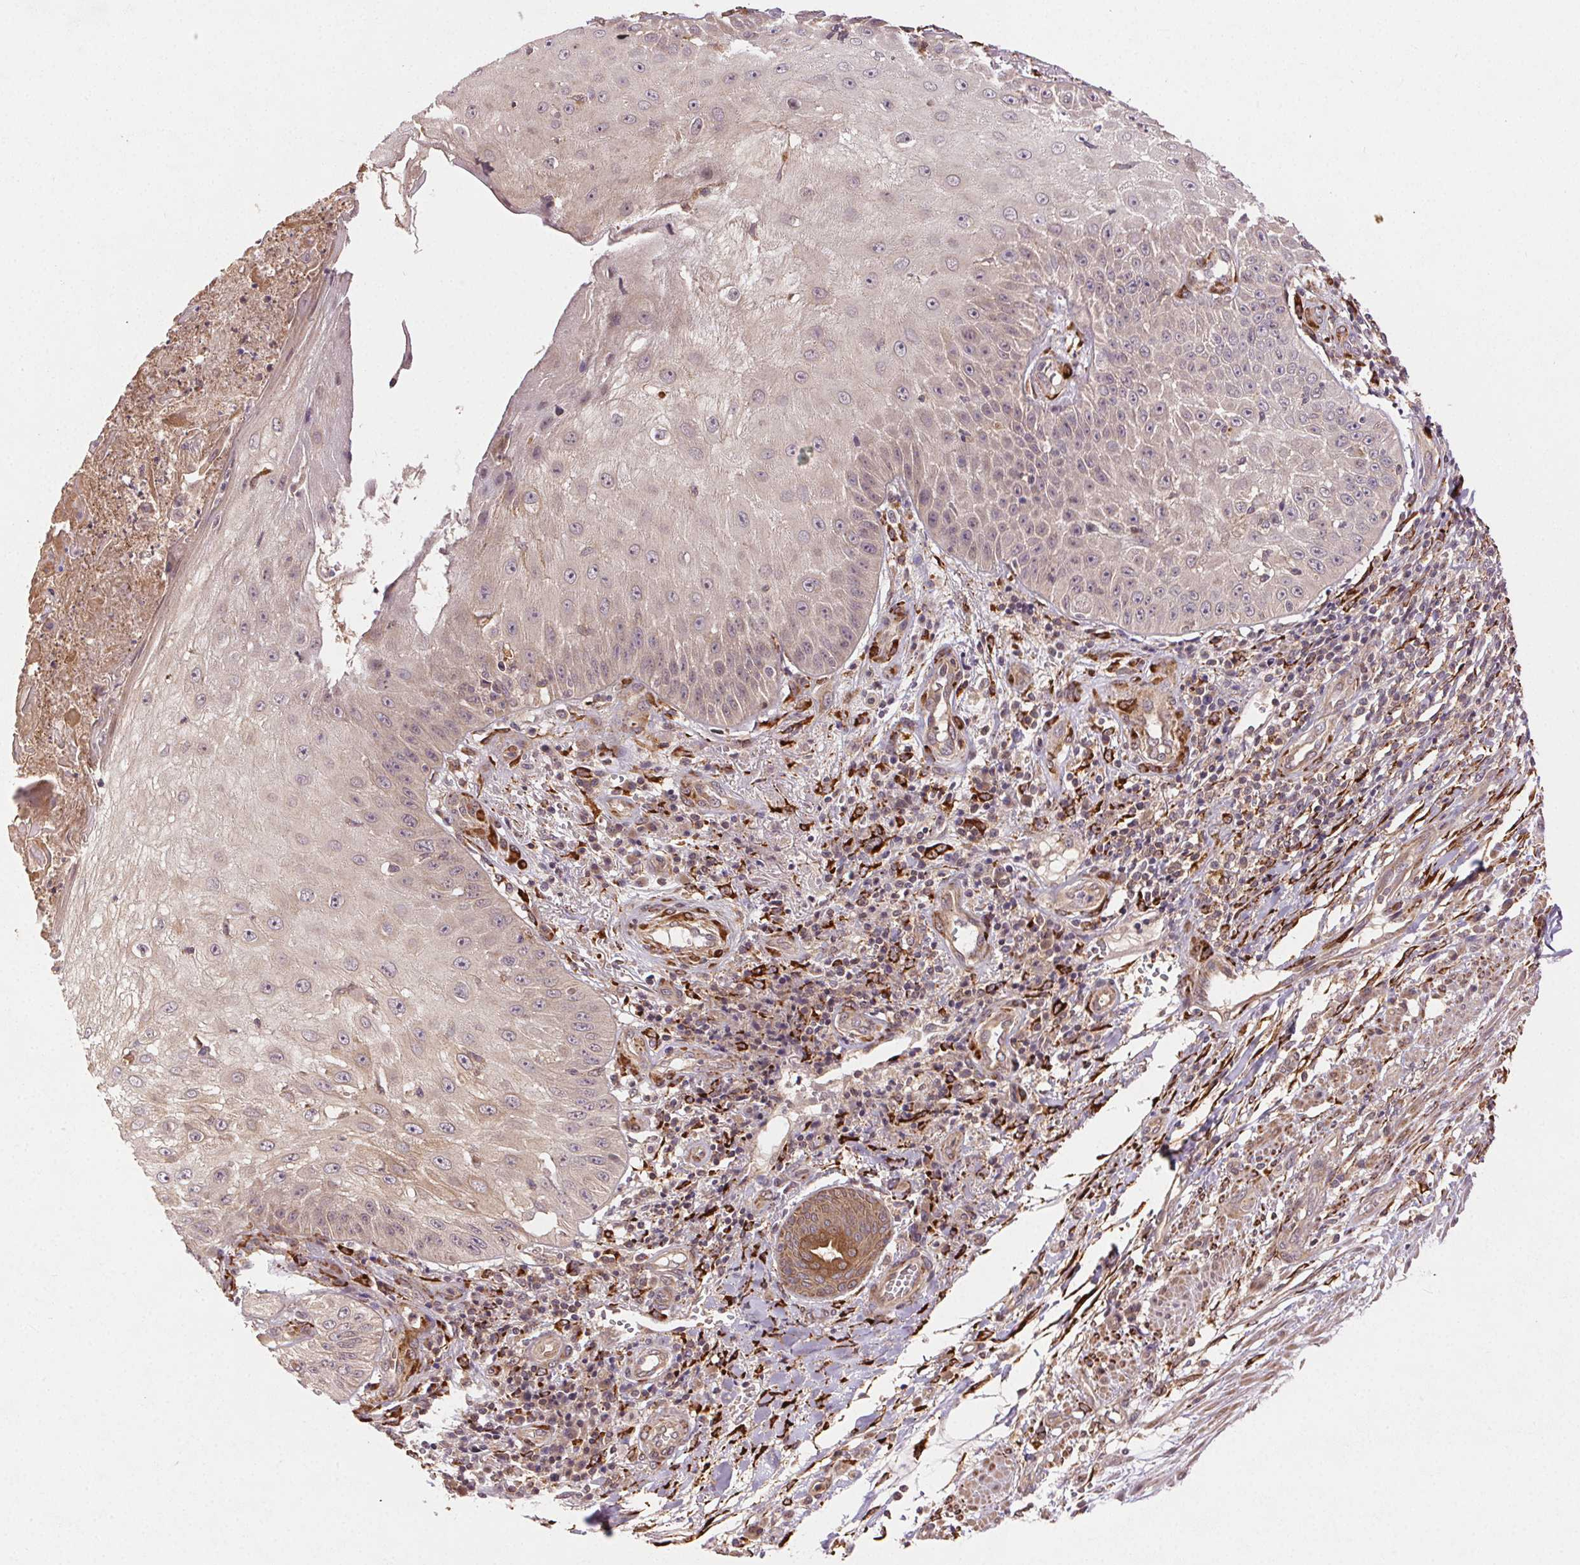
{"staining": {"intensity": "weak", "quantity": "25%-75%", "location": "cytoplasmic/membranous"}, "tissue": "skin cancer", "cell_type": "Tumor cells", "image_type": "cancer", "snomed": [{"axis": "morphology", "description": "Squamous cell carcinoma, NOS"}, {"axis": "topography", "description": "Skin"}], "caption": "Human skin cancer stained with a protein marker reveals weak staining in tumor cells.", "gene": "KLHL15", "patient": {"sex": "male", "age": 70}}